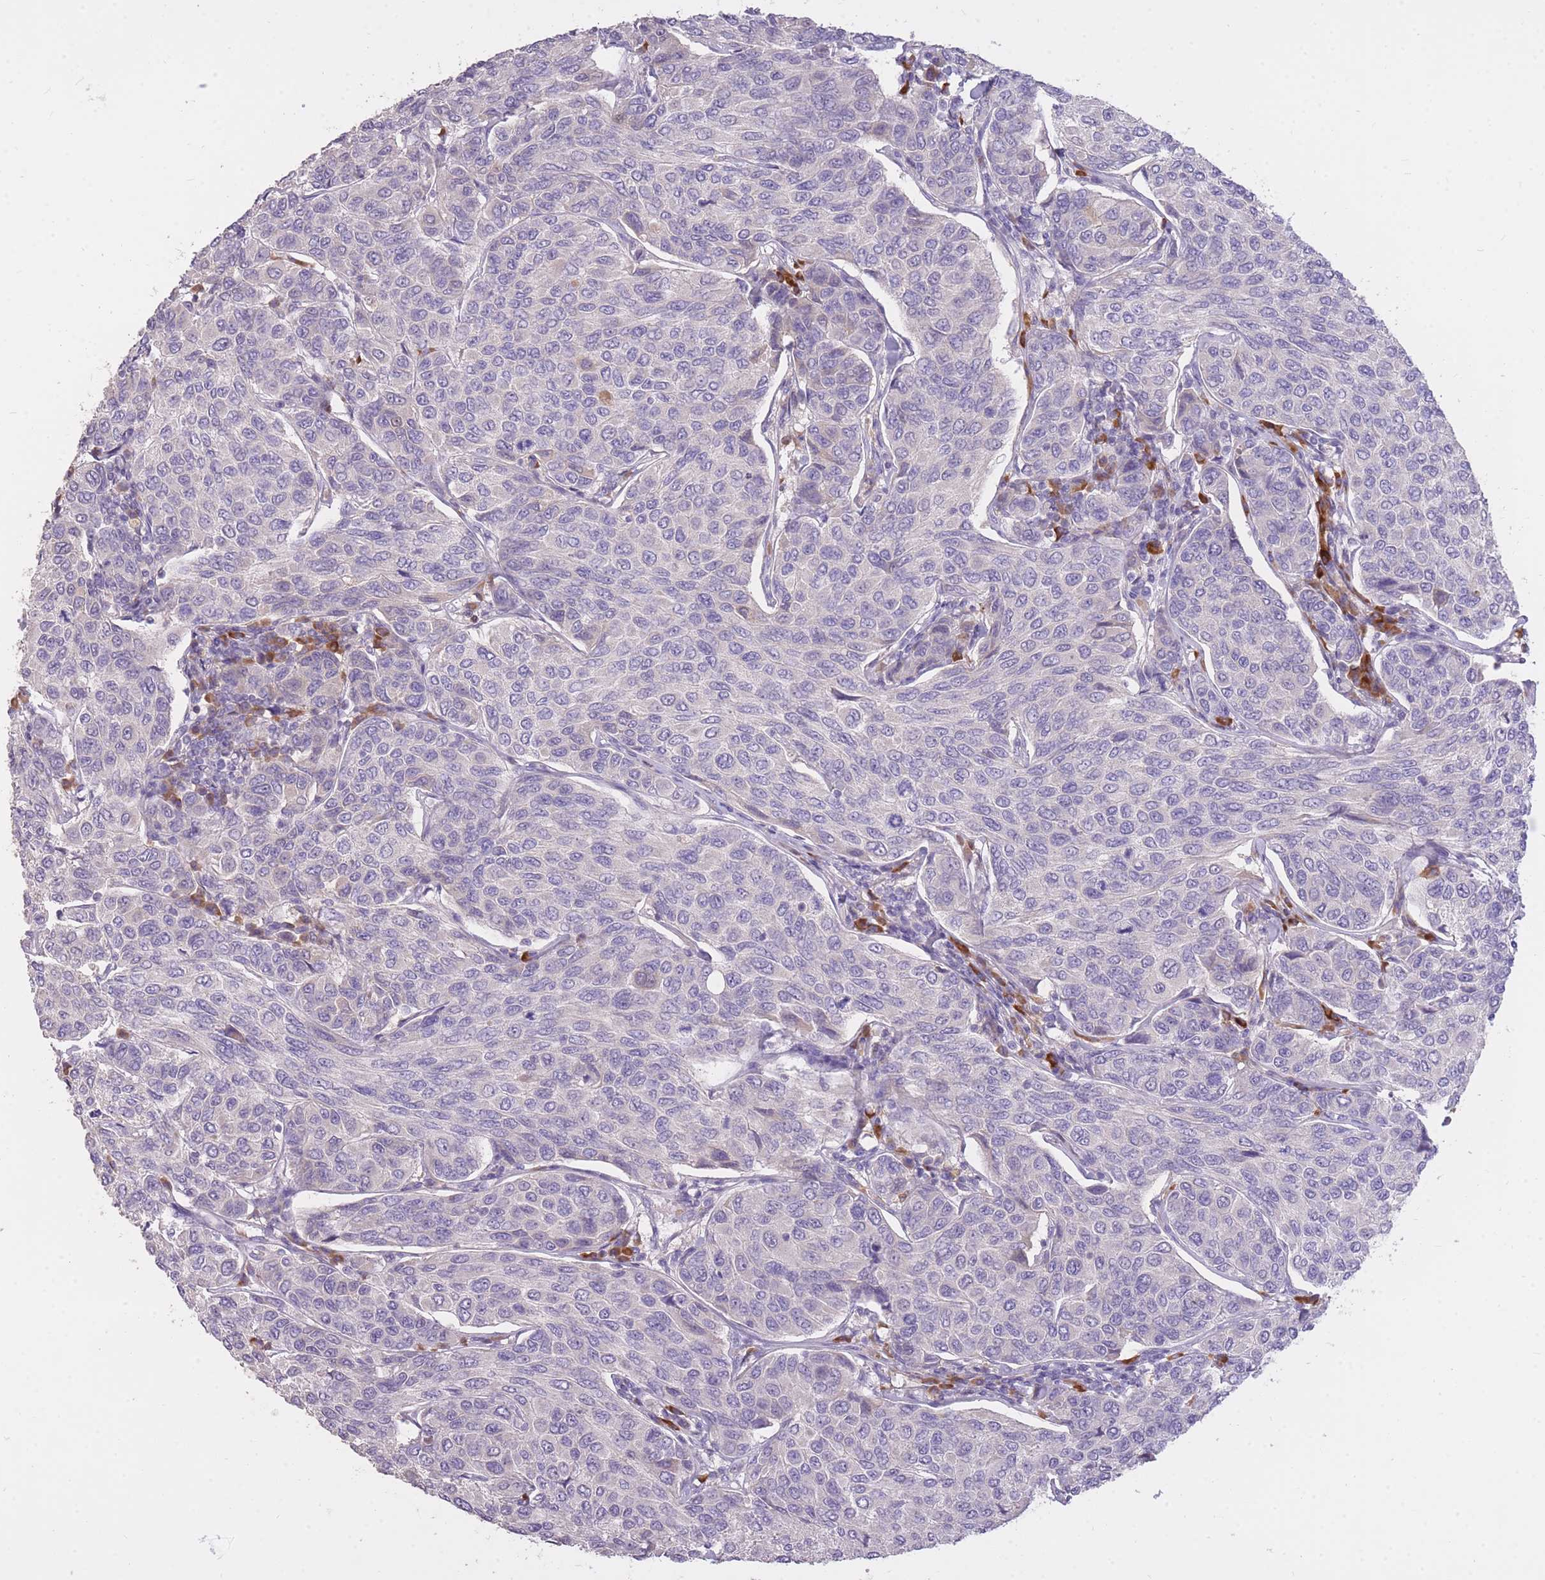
{"staining": {"intensity": "negative", "quantity": "none", "location": "none"}, "tissue": "breast cancer", "cell_type": "Tumor cells", "image_type": "cancer", "snomed": [{"axis": "morphology", "description": "Duct carcinoma"}, {"axis": "topography", "description": "Breast"}], "caption": "This is an immunohistochemistry (IHC) micrograph of breast cancer (infiltrating ductal carcinoma). There is no positivity in tumor cells.", "gene": "FRG2C", "patient": {"sex": "female", "age": 55}}